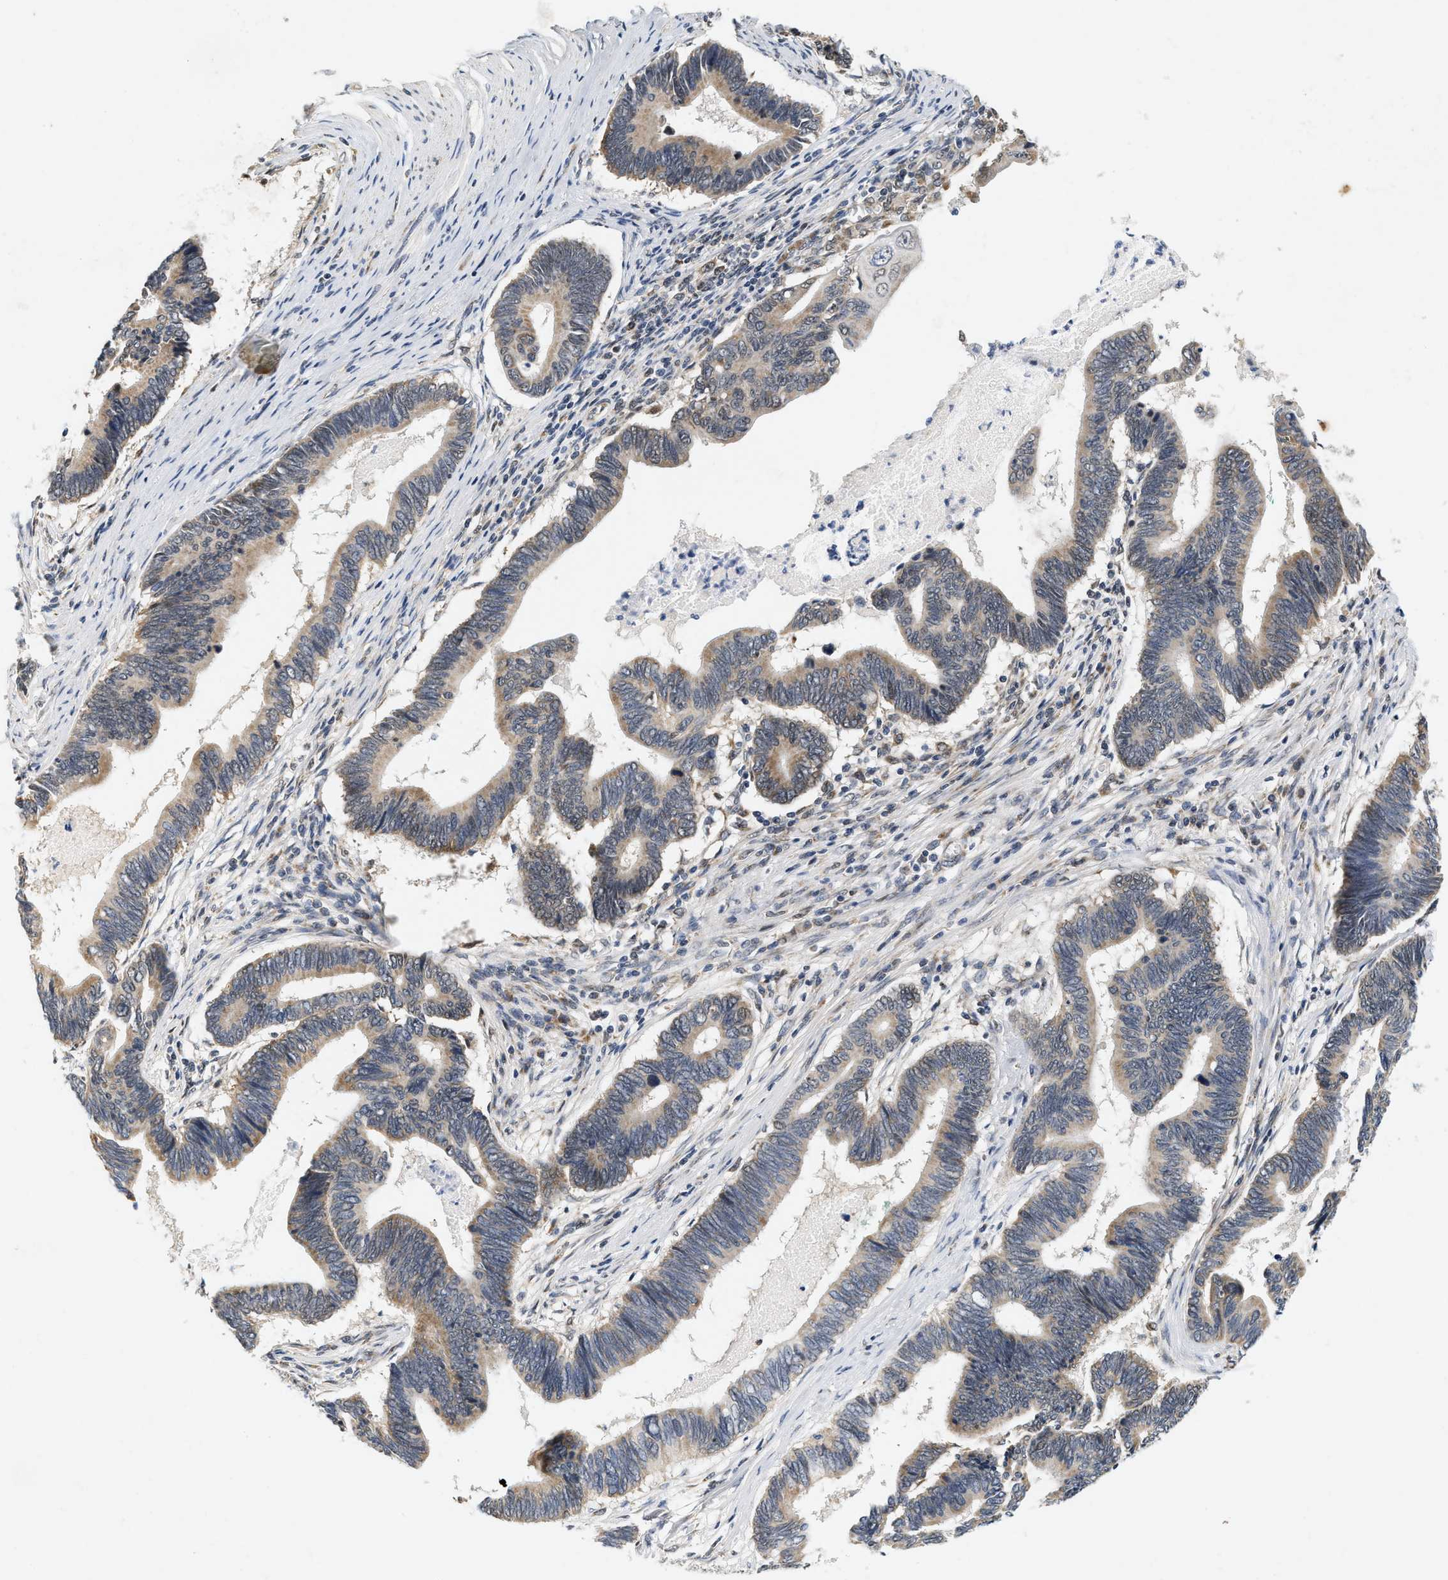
{"staining": {"intensity": "weak", "quantity": ">75%", "location": "cytoplasmic/membranous"}, "tissue": "pancreatic cancer", "cell_type": "Tumor cells", "image_type": "cancer", "snomed": [{"axis": "morphology", "description": "Adenocarcinoma, NOS"}, {"axis": "topography", "description": "Pancreas"}], "caption": "Protein staining reveals weak cytoplasmic/membranous positivity in about >75% of tumor cells in pancreatic cancer. (DAB IHC, brown staining for protein, blue staining for nuclei).", "gene": "GIGYF1", "patient": {"sex": "female", "age": 70}}